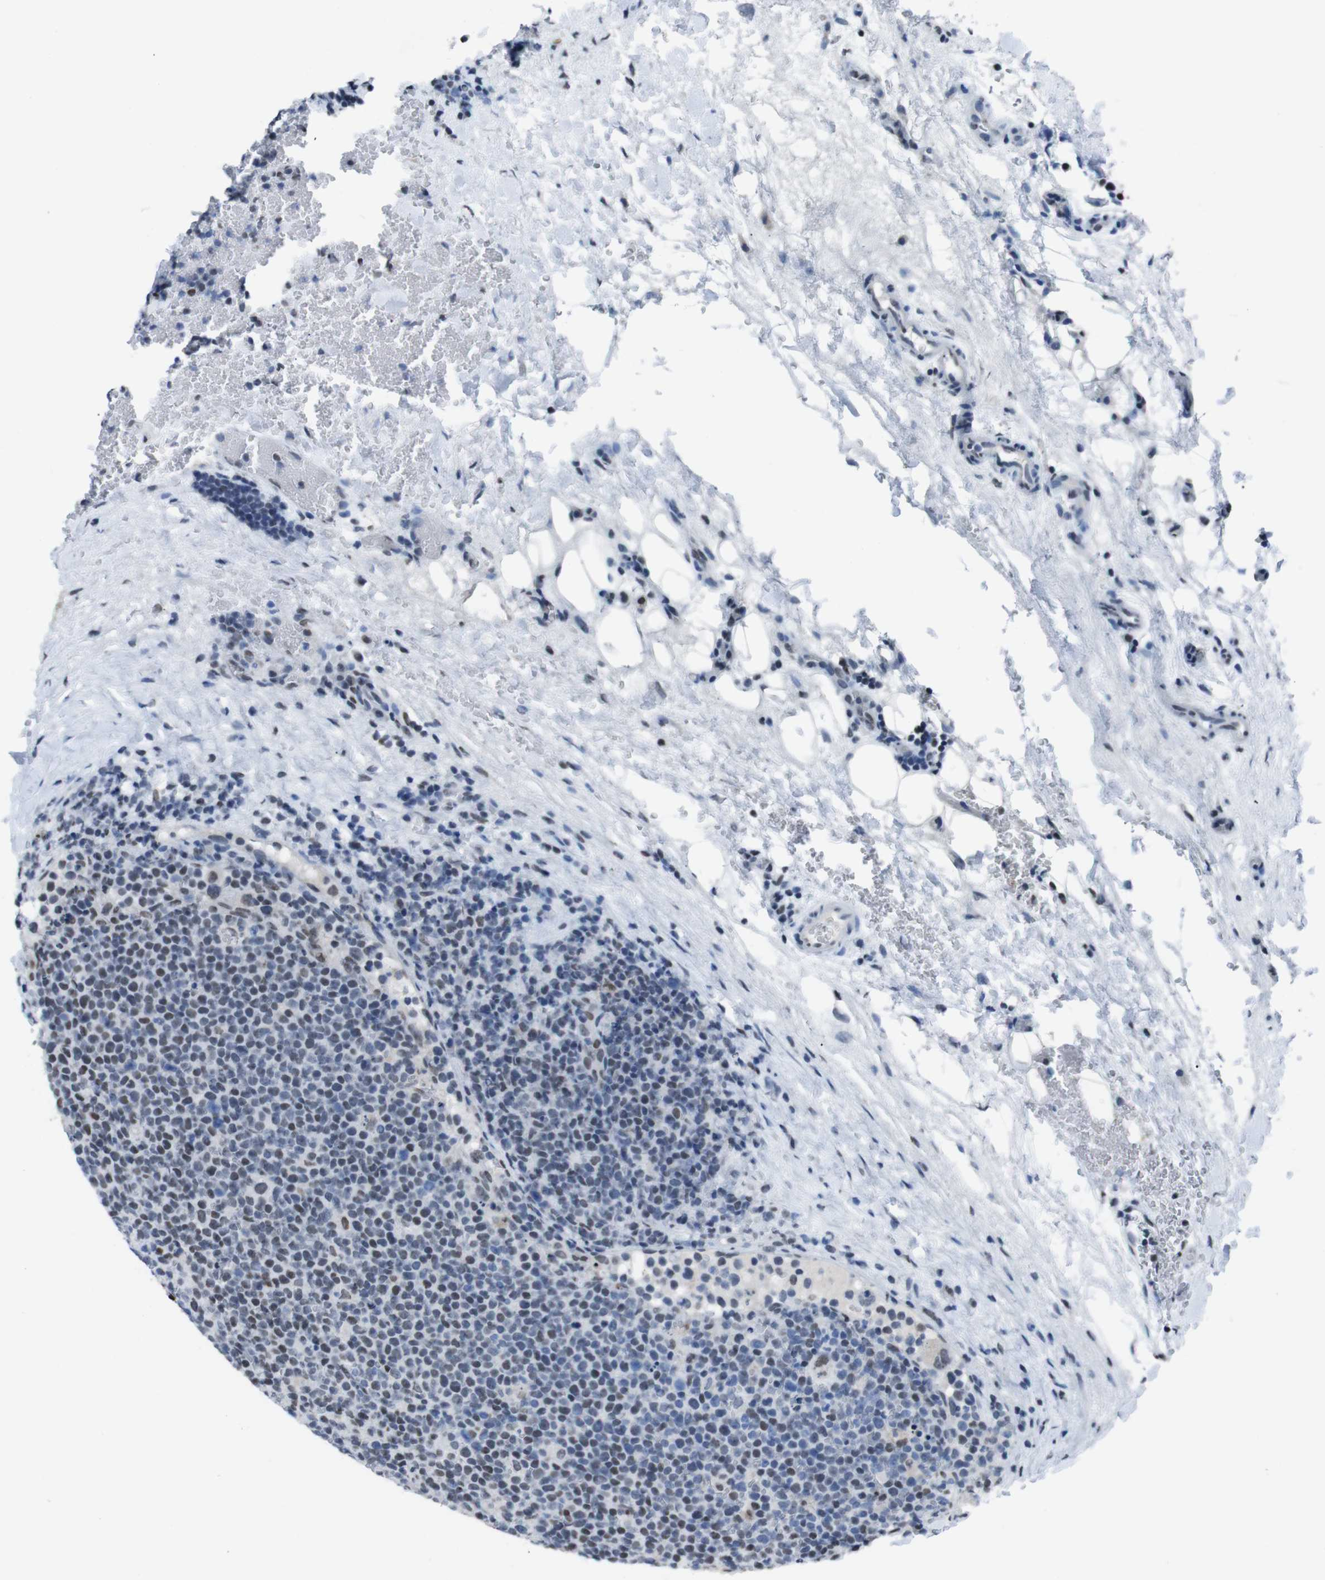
{"staining": {"intensity": "weak", "quantity": "25%-75%", "location": "nuclear"}, "tissue": "lymphoma", "cell_type": "Tumor cells", "image_type": "cancer", "snomed": [{"axis": "morphology", "description": "Malignant lymphoma, non-Hodgkin's type, High grade"}, {"axis": "topography", "description": "Lymph node"}], "caption": "High-grade malignant lymphoma, non-Hodgkin's type was stained to show a protein in brown. There is low levels of weak nuclear positivity in approximately 25%-75% of tumor cells.", "gene": "PIP4P2", "patient": {"sex": "male", "age": 61}}